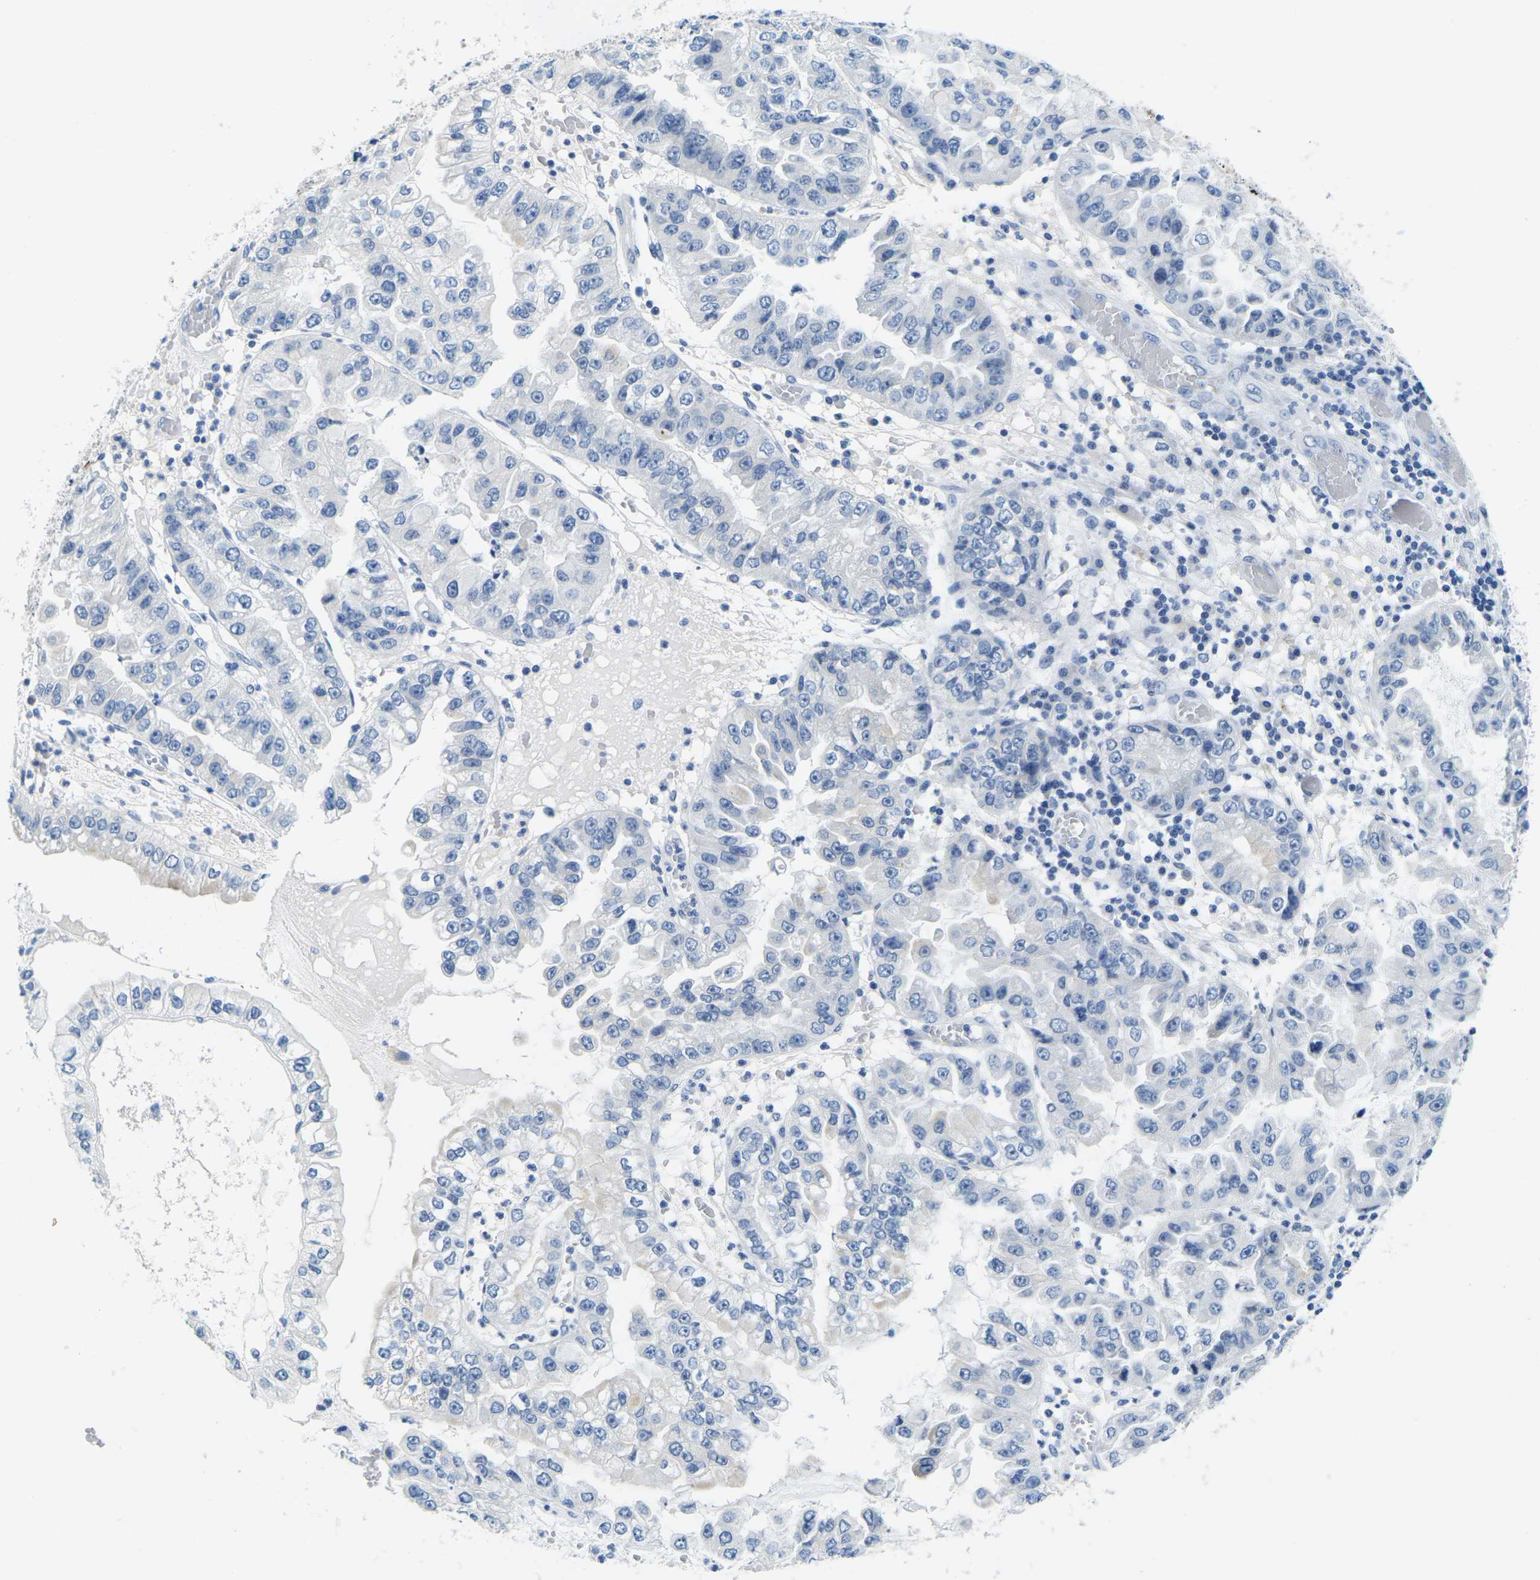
{"staining": {"intensity": "negative", "quantity": "none", "location": "none"}, "tissue": "liver cancer", "cell_type": "Tumor cells", "image_type": "cancer", "snomed": [{"axis": "morphology", "description": "Cholangiocarcinoma"}, {"axis": "topography", "description": "Liver"}], "caption": "A photomicrograph of human liver cholangiocarcinoma is negative for staining in tumor cells.", "gene": "FAM3D", "patient": {"sex": "female", "age": 79}}